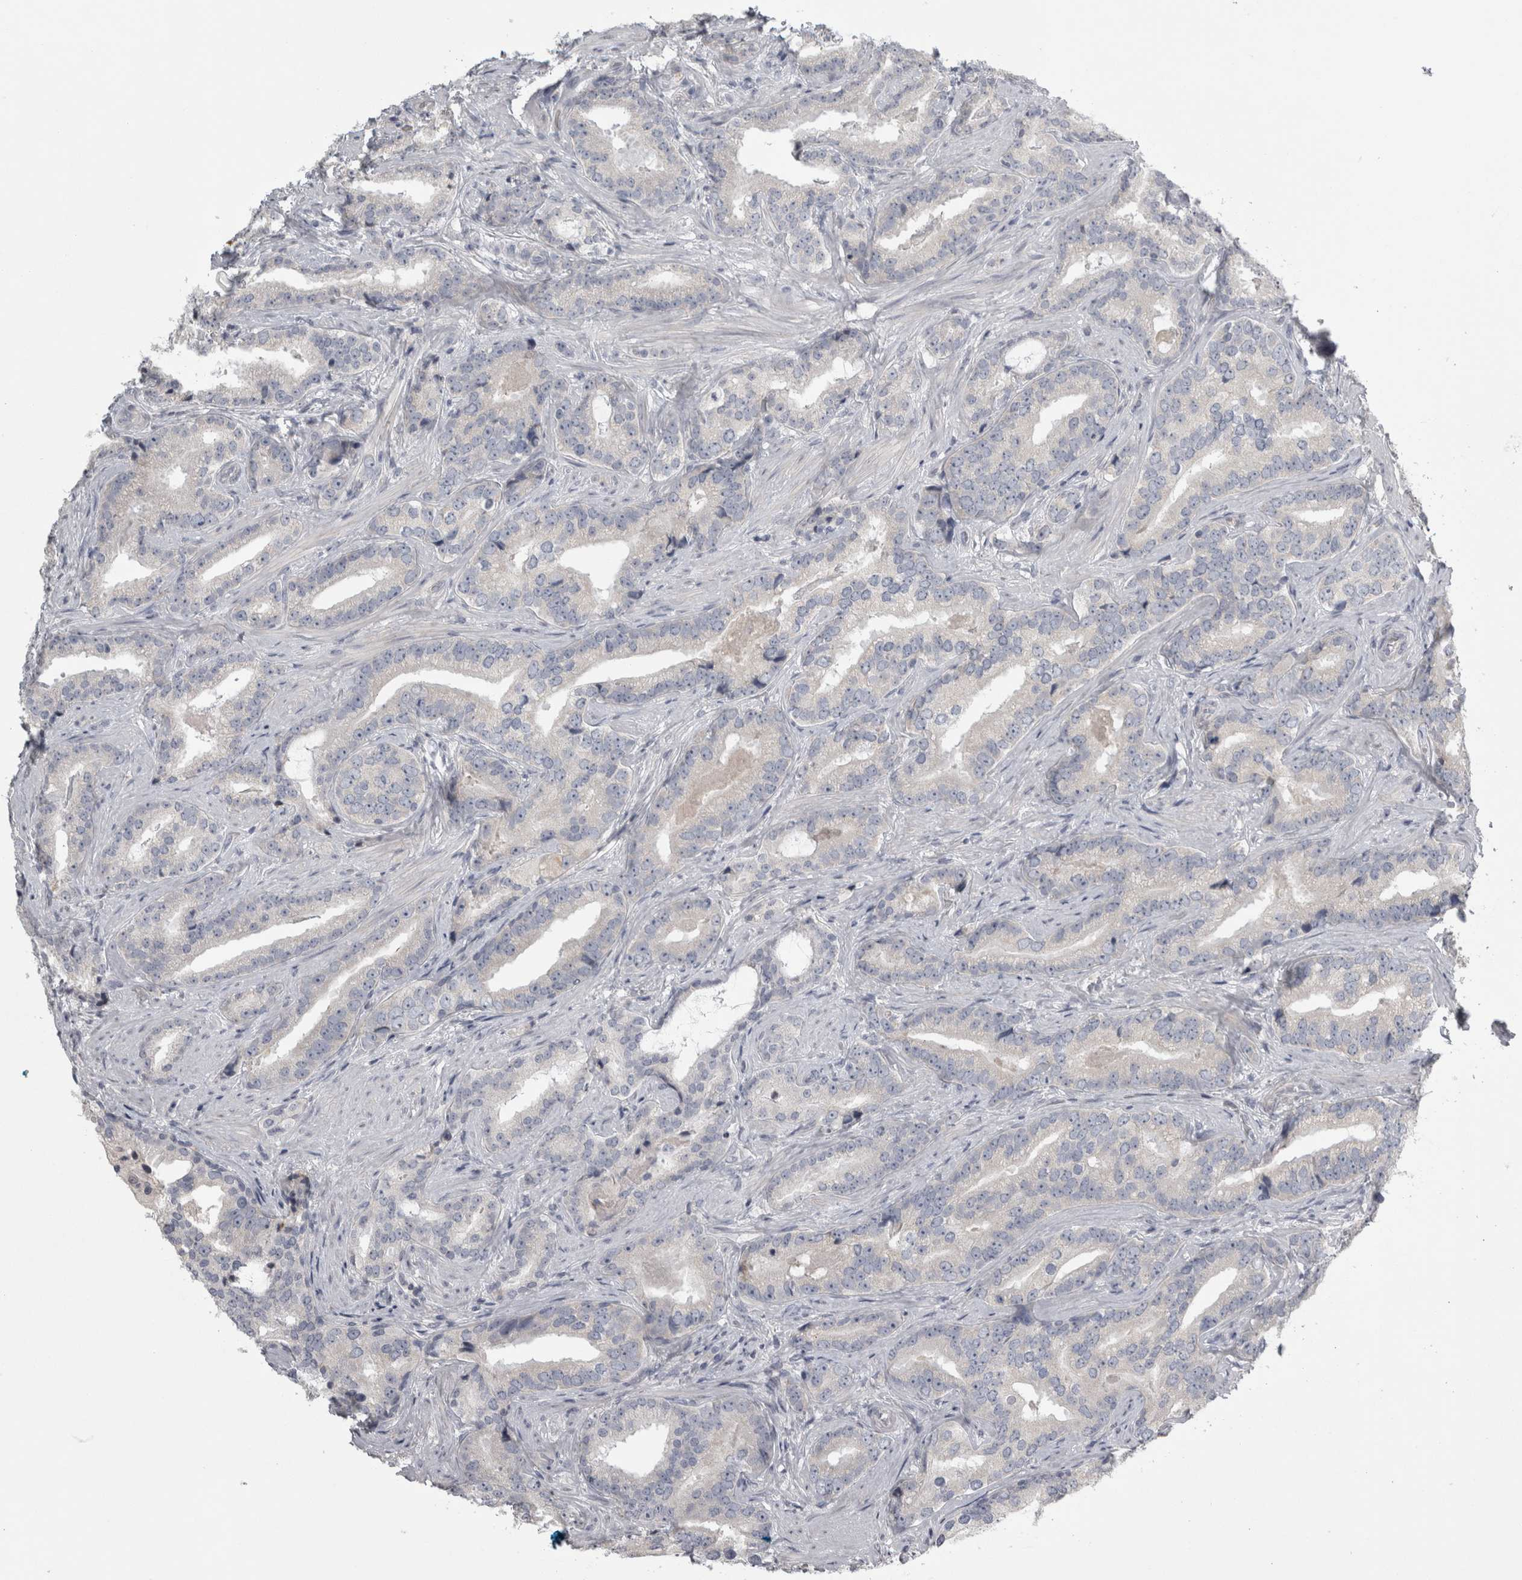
{"staining": {"intensity": "negative", "quantity": "none", "location": "none"}, "tissue": "prostate cancer", "cell_type": "Tumor cells", "image_type": "cancer", "snomed": [{"axis": "morphology", "description": "Adenocarcinoma, Low grade"}, {"axis": "topography", "description": "Prostate"}], "caption": "A micrograph of prostate cancer (adenocarcinoma (low-grade)) stained for a protein demonstrates no brown staining in tumor cells. The staining is performed using DAB brown chromogen with nuclei counter-stained in using hematoxylin.", "gene": "ENPP7", "patient": {"sex": "male", "age": 67}}